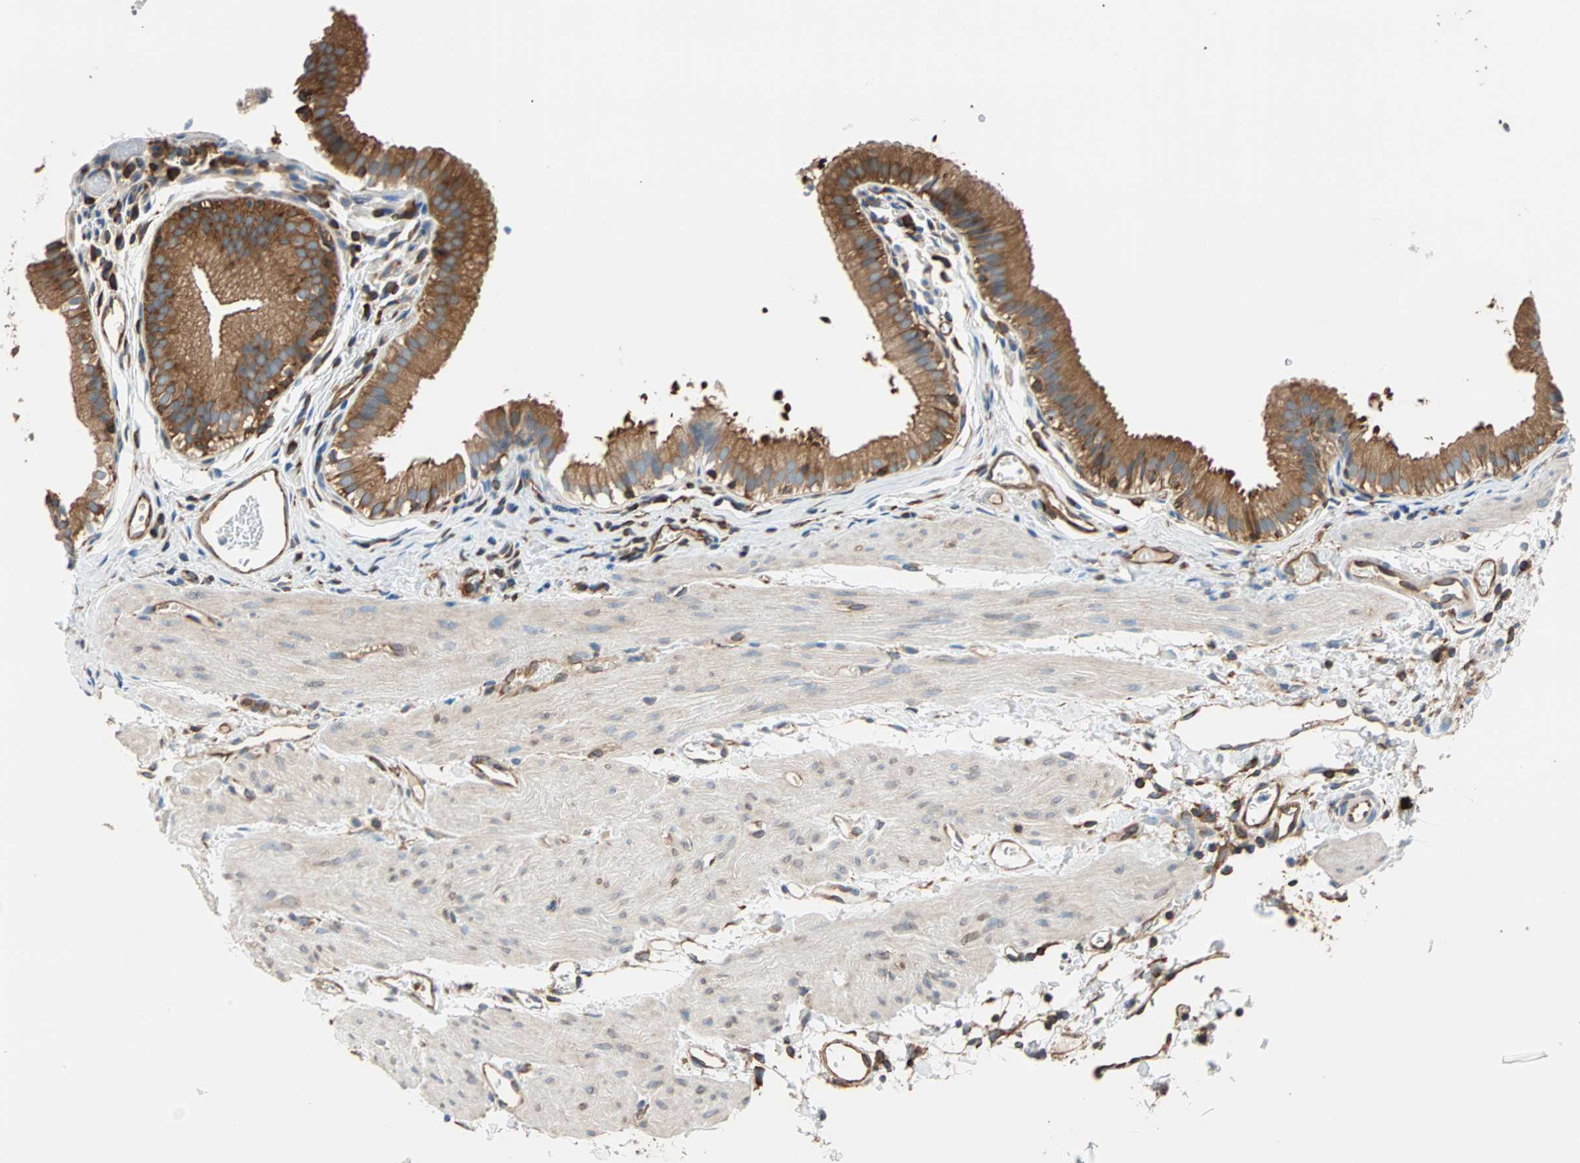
{"staining": {"intensity": "strong", "quantity": ">75%", "location": "cytoplasmic/membranous"}, "tissue": "gallbladder", "cell_type": "Glandular cells", "image_type": "normal", "snomed": [{"axis": "morphology", "description": "Normal tissue, NOS"}, {"axis": "topography", "description": "Gallbladder"}], "caption": "DAB immunohistochemical staining of benign gallbladder exhibits strong cytoplasmic/membranous protein expression in about >75% of glandular cells.", "gene": "EEF2", "patient": {"sex": "female", "age": 26}}